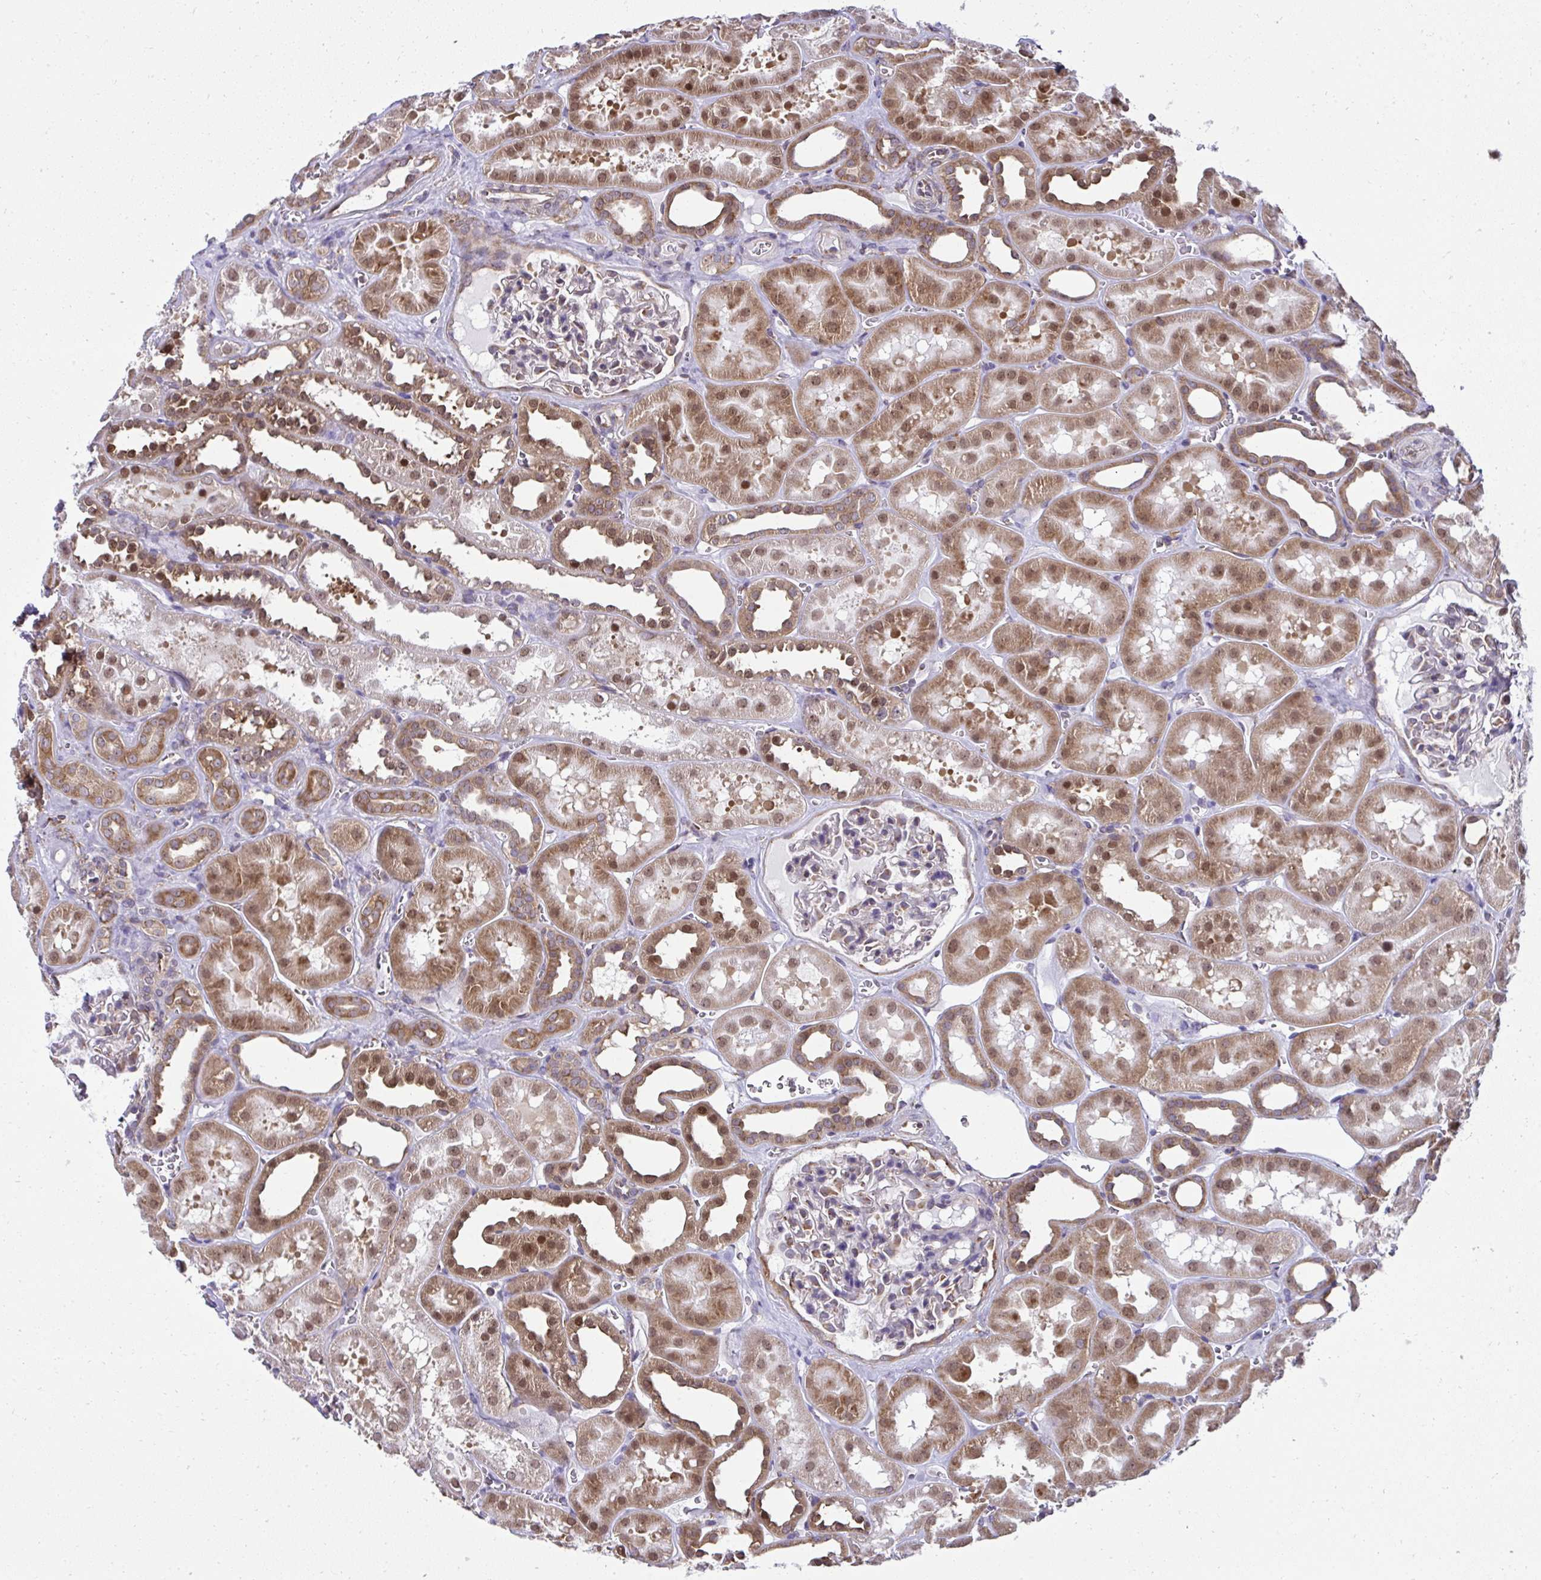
{"staining": {"intensity": "moderate", "quantity": "<25%", "location": "cytoplasmic/membranous"}, "tissue": "kidney", "cell_type": "Cells in glomeruli", "image_type": "normal", "snomed": [{"axis": "morphology", "description": "Normal tissue, NOS"}, {"axis": "topography", "description": "Kidney"}], "caption": "DAB (3,3'-diaminobenzidine) immunohistochemical staining of benign human kidney displays moderate cytoplasmic/membranous protein staining in approximately <25% of cells in glomeruli.", "gene": "RPS7", "patient": {"sex": "female", "age": 41}}